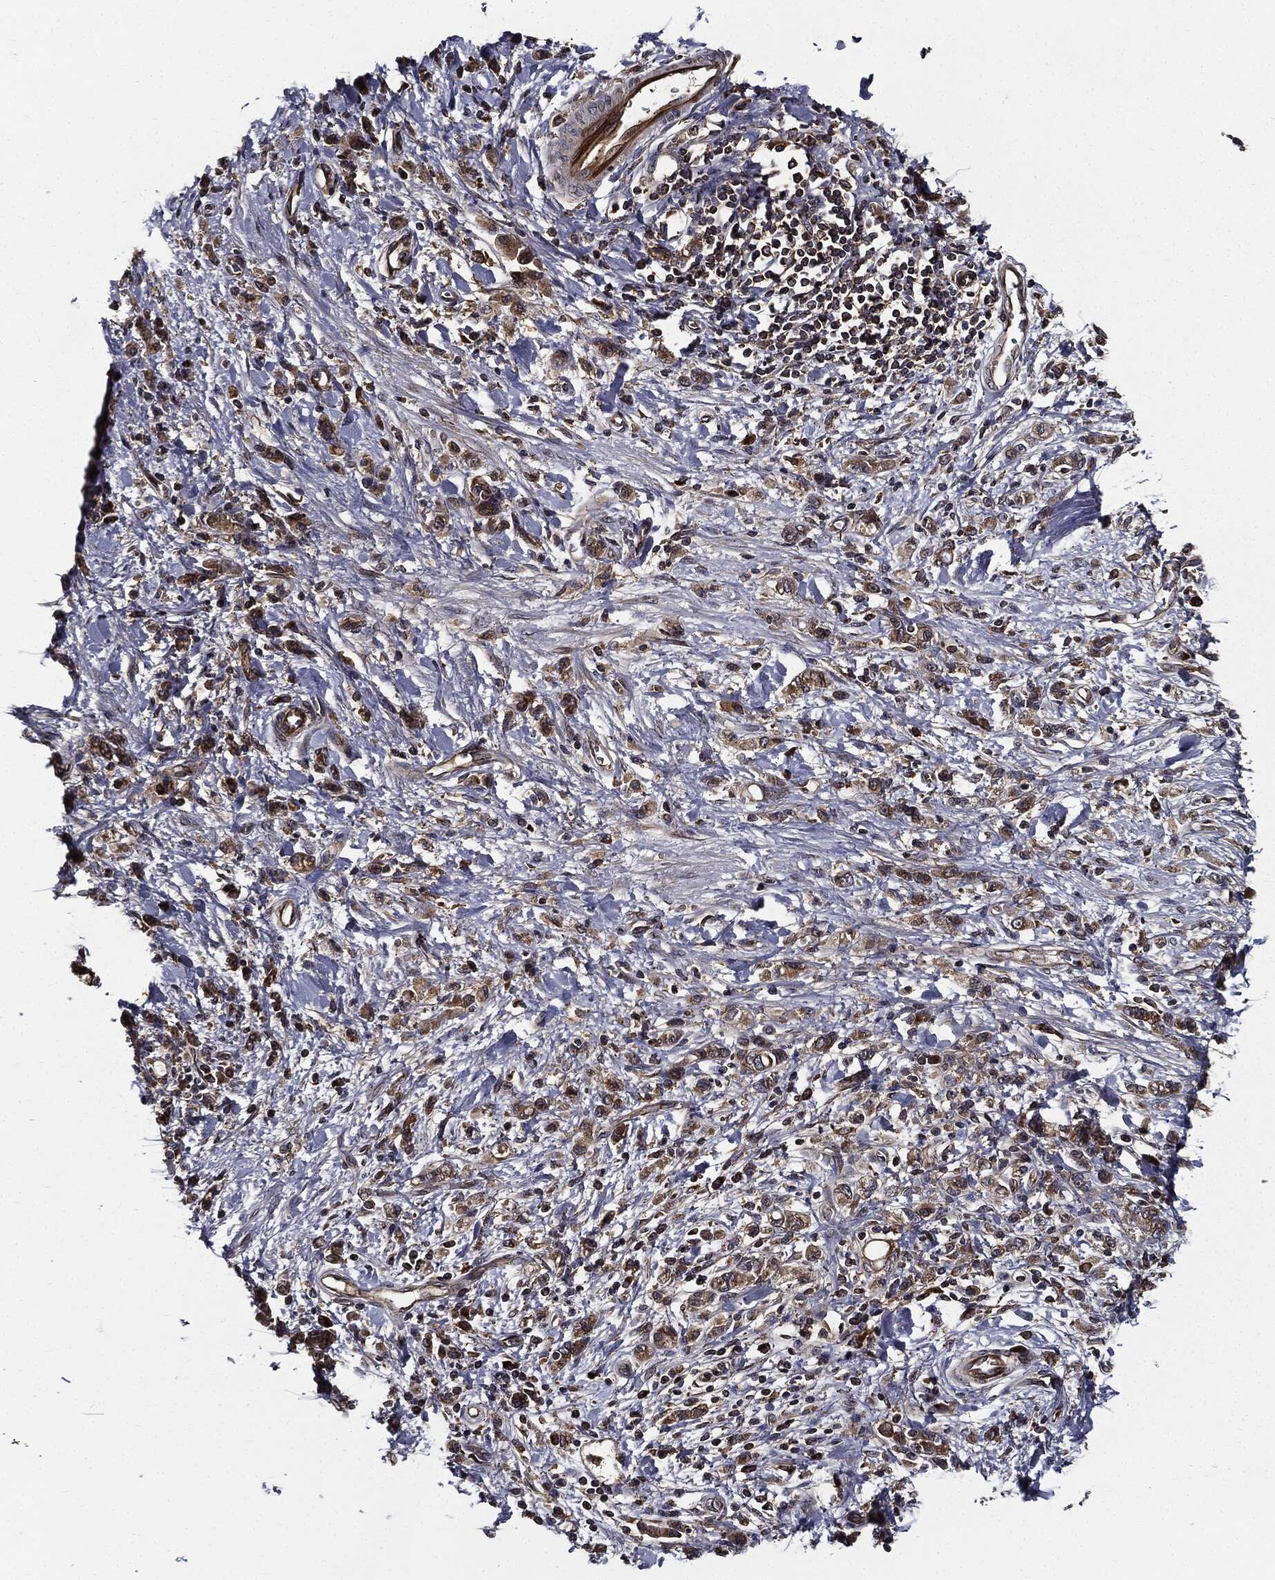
{"staining": {"intensity": "moderate", "quantity": ">75%", "location": "cytoplasmic/membranous"}, "tissue": "stomach cancer", "cell_type": "Tumor cells", "image_type": "cancer", "snomed": [{"axis": "morphology", "description": "Adenocarcinoma, NOS"}, {"axis": "topography", "description": "Stomach"}], "caption": "Moderate cytoplasmic/membranous expression is present in approximately >75% of tumor cells in adenocarcinoma (stomach). The staining is performed using DAB (3,3'-diaminobenzidine) brown chromogen to label protein expression. The nuclei are counter-stained blue using hematoxylin.", "gene": "HTT", "patient": {"sex": "male", "age": 77}}